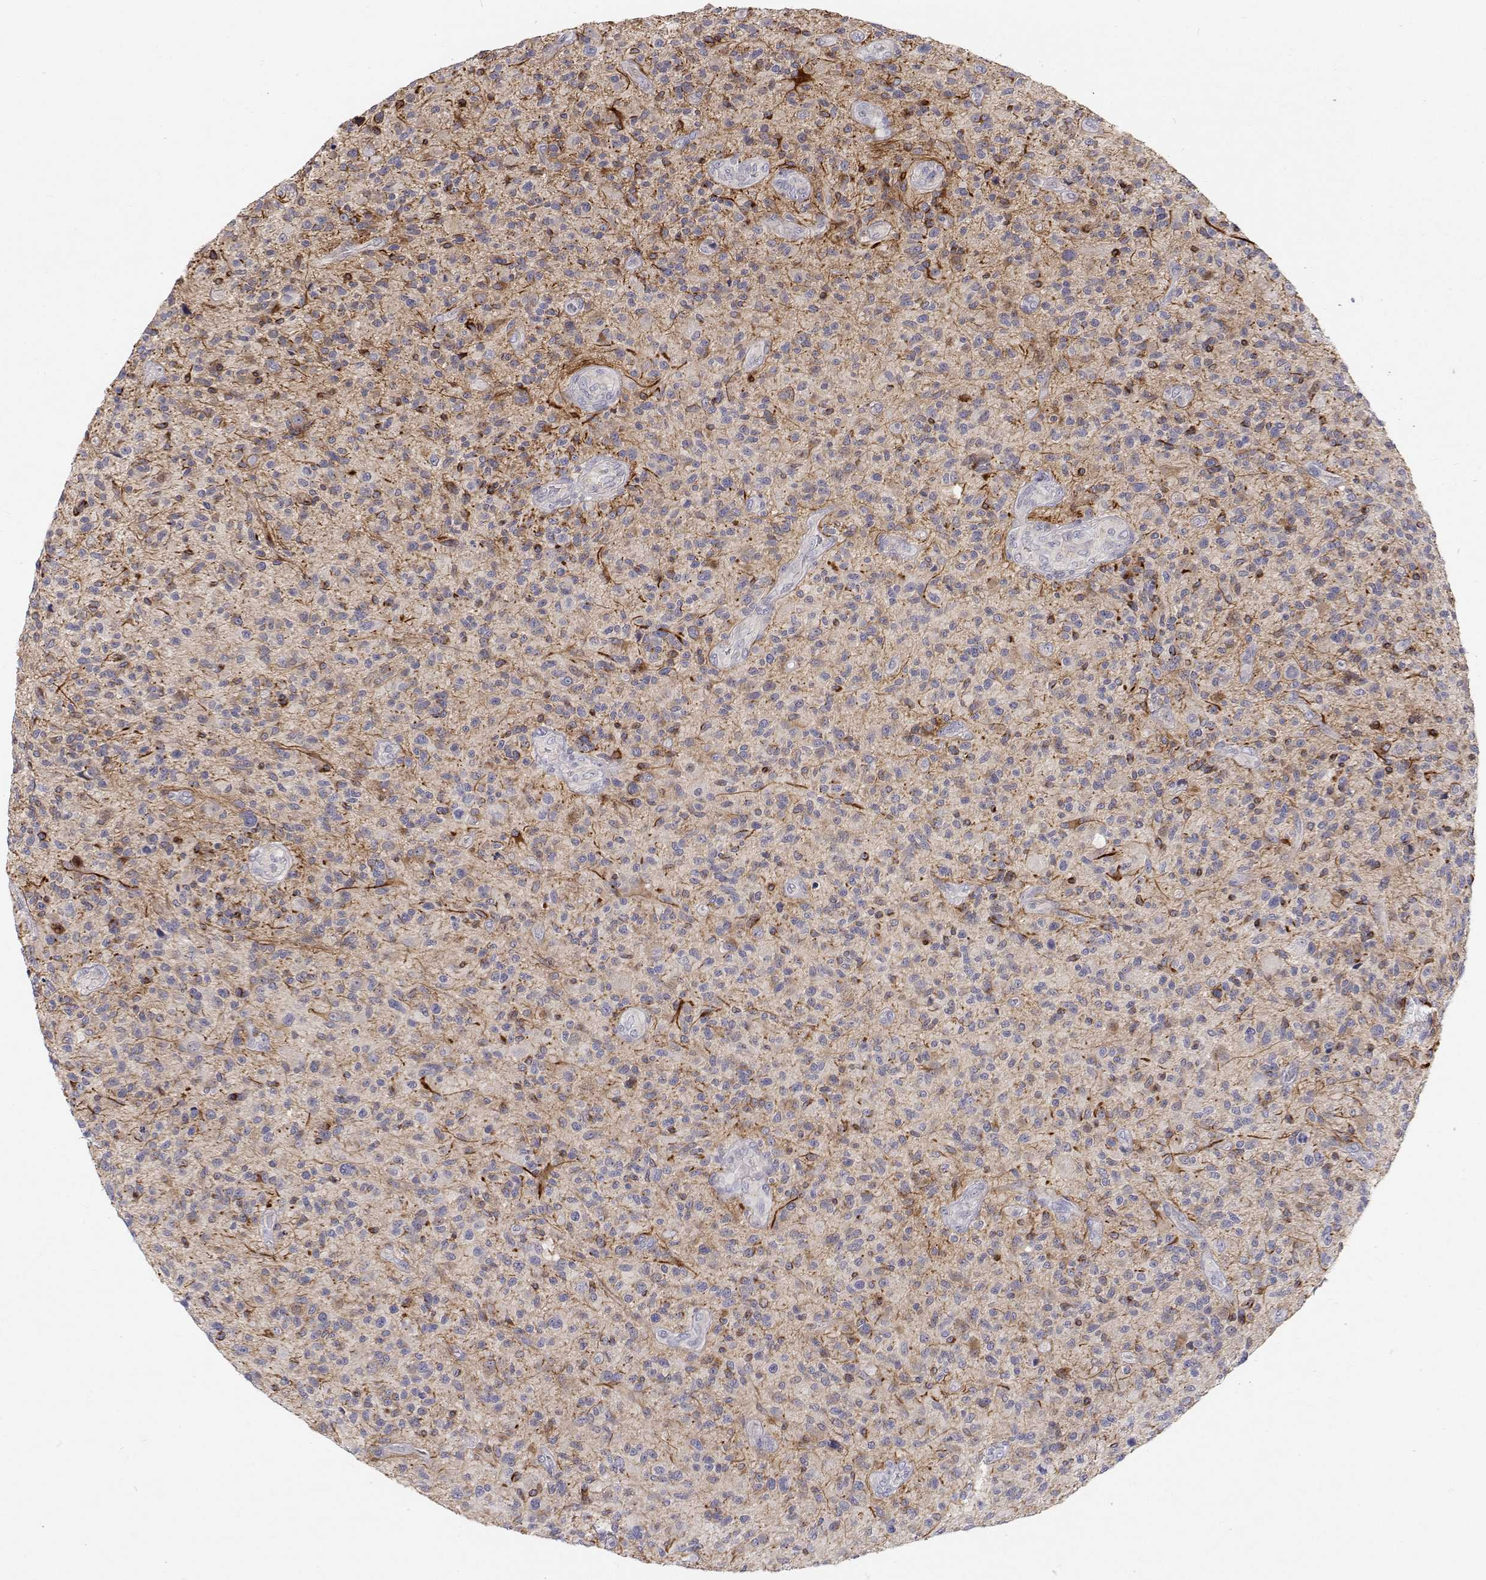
{"staining": {"intensity": "negative", "quantity": "none", "location": "none"}, "tissue": "glioma", "cell_type": "Tumor cells", "image_type": "cancer", "snomed": [{"axis": "morphology", "description": "Glioma, malignant, High grade"}, {"axis": "topography", "description": "Brain"}], "caption": "An immunohistochemistry histopathology image of glioma is shown. There is no staining in tumor cells of glioma. Nuclei are stained in blue.", "gene": "MYPN", "patient": {"sex": "male", "age": 47}}